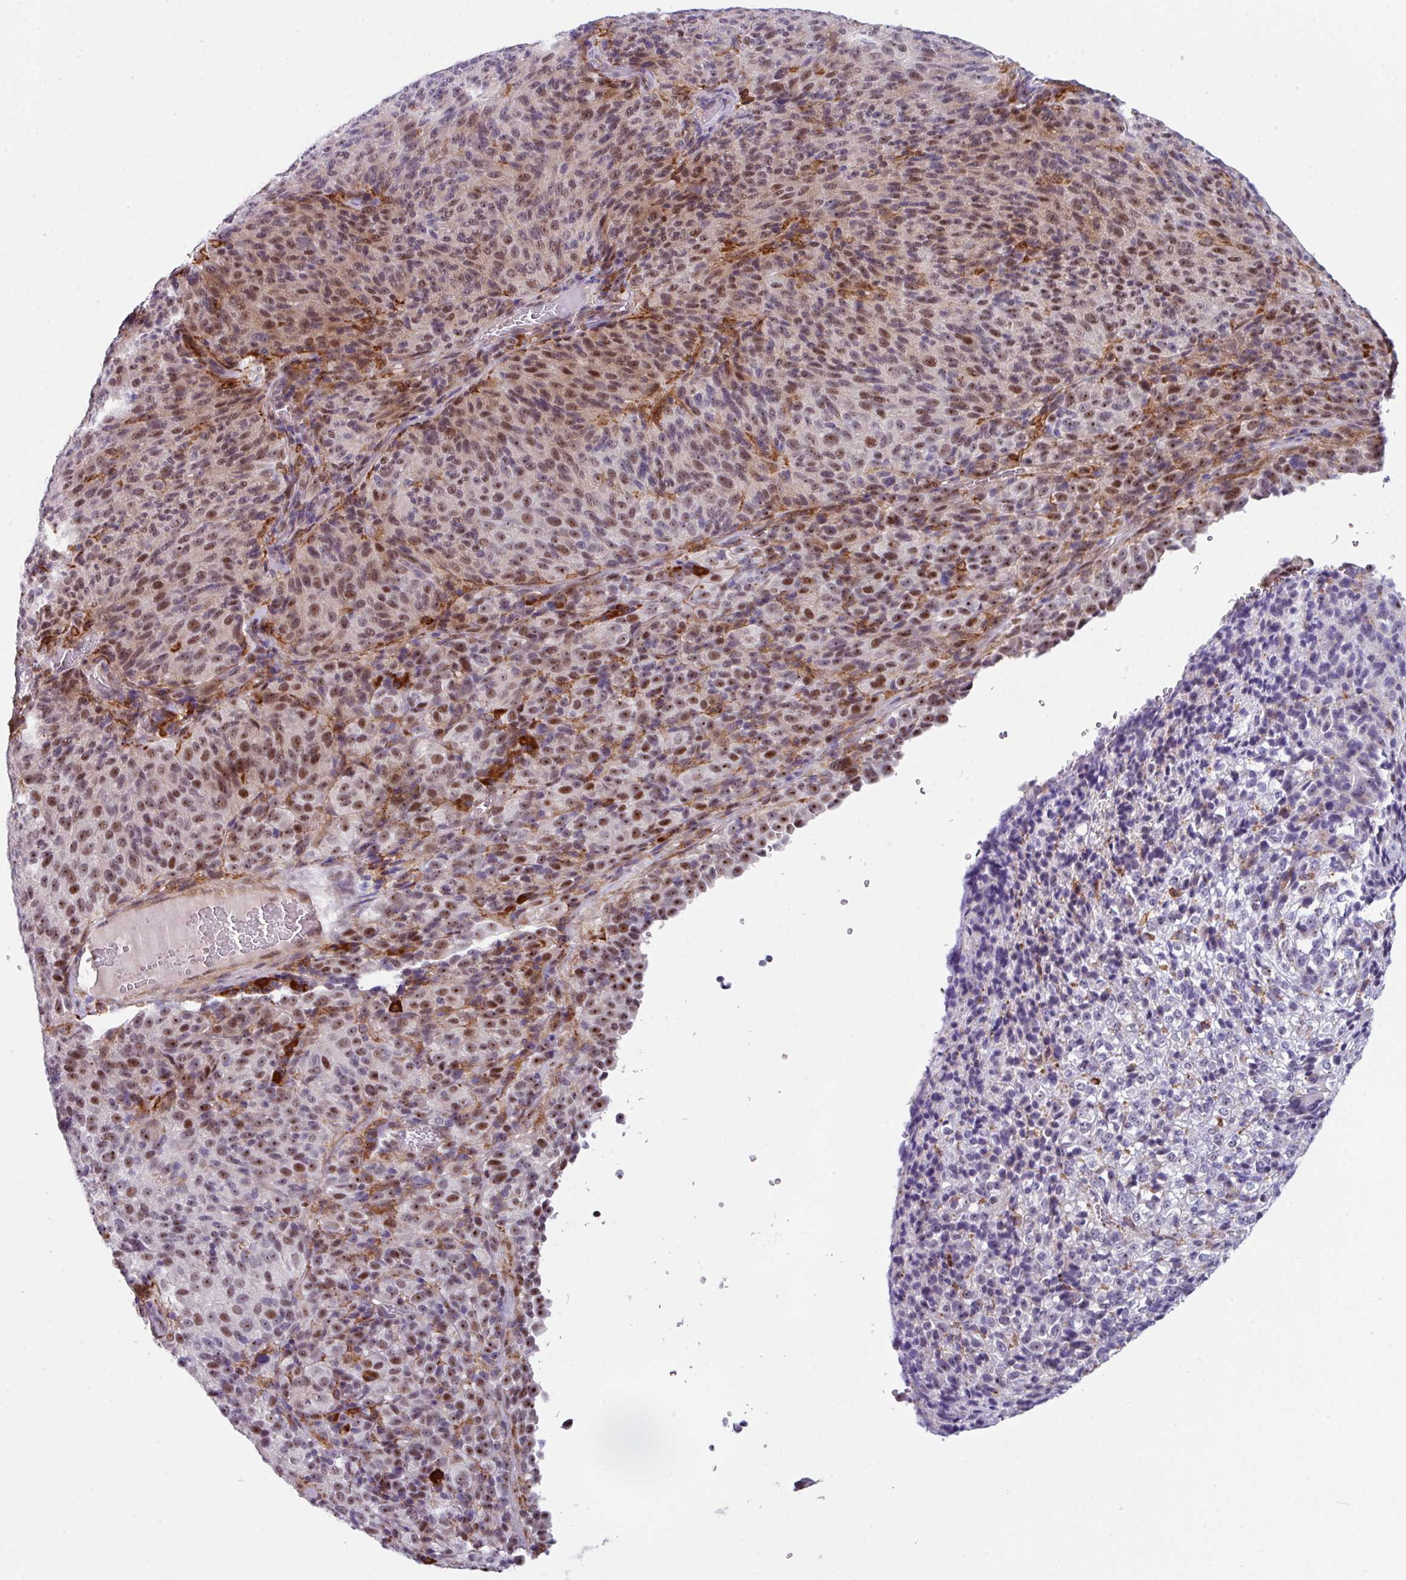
{"staining": {"intensity": "moderate", "quantity": "25%-75%", "location": "nuclear"}, "tissue": "melanoma", "cell_type": "Tumor cells", "image_type": "cancer", "snomed": [{"axis": "morphology", "description": "Malignant melanoma, Metastatic site"}, {"axis": "topography", "description": "Brain"}], "caption": "Immunohistochemistry of melanoma exhibits medium levels of moderate nuclear staining in about 25%-75% of tumor cells.", "gene": "BMS1", "patient": {"sex": "female", "age": 56}}